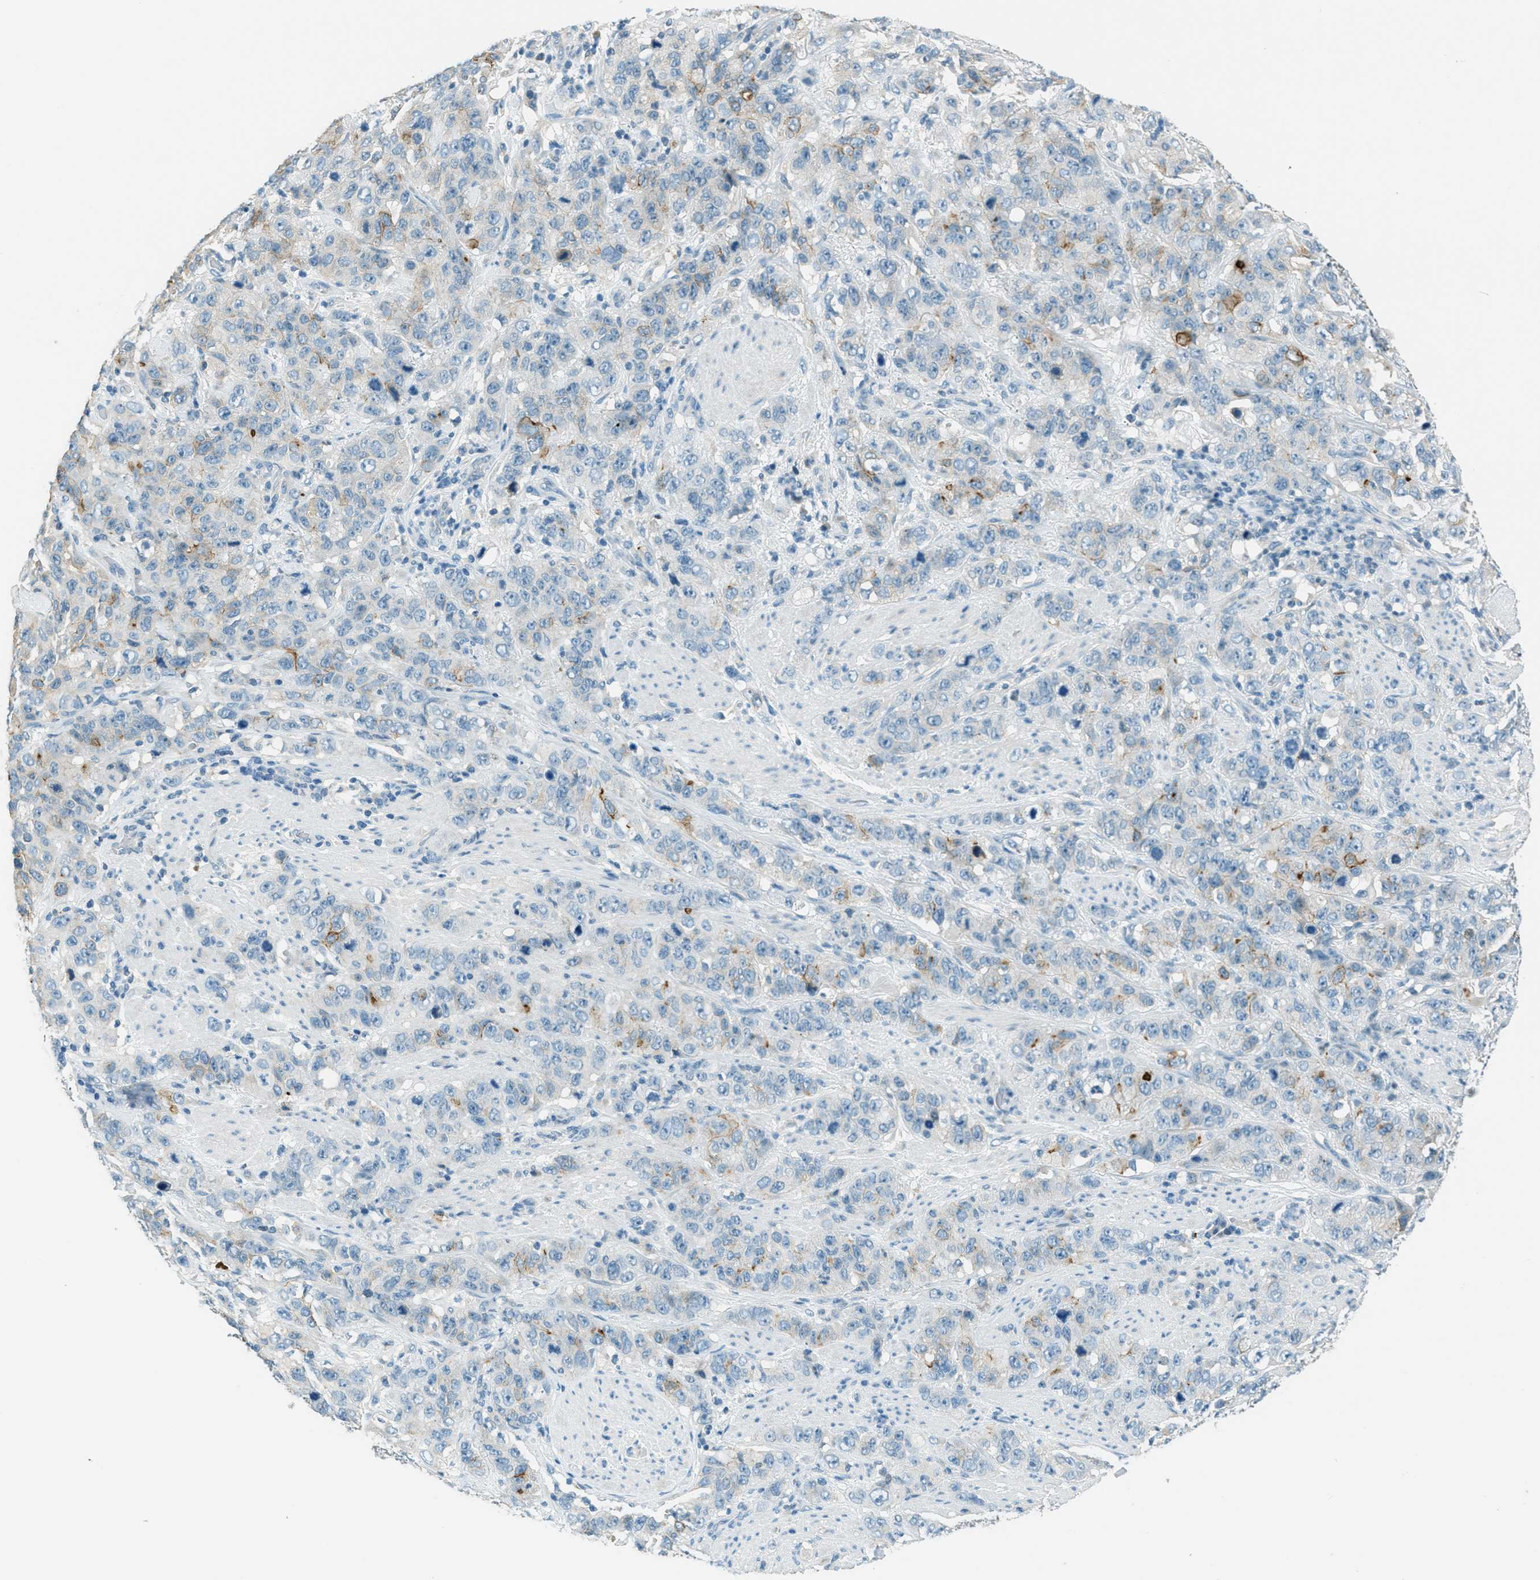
{"staining": {"intensity": "weak", "quantity": "<25%", "location": "cytoplasmic/membranous"}, "tissue": "stomach cancer", "cell_type": "Tumor cells", "image_type": "cancer", "snomed": [{"axis": "morphology", "description": "Adenocarcinoma, NOS"}, {"axis": "topography", "description": "Stomach"}], "caption": "There is no significant positivity in tumor cells of stomach cancer.", "gene": "MSLN", "patient": {"sex": "male", "age": 48}}